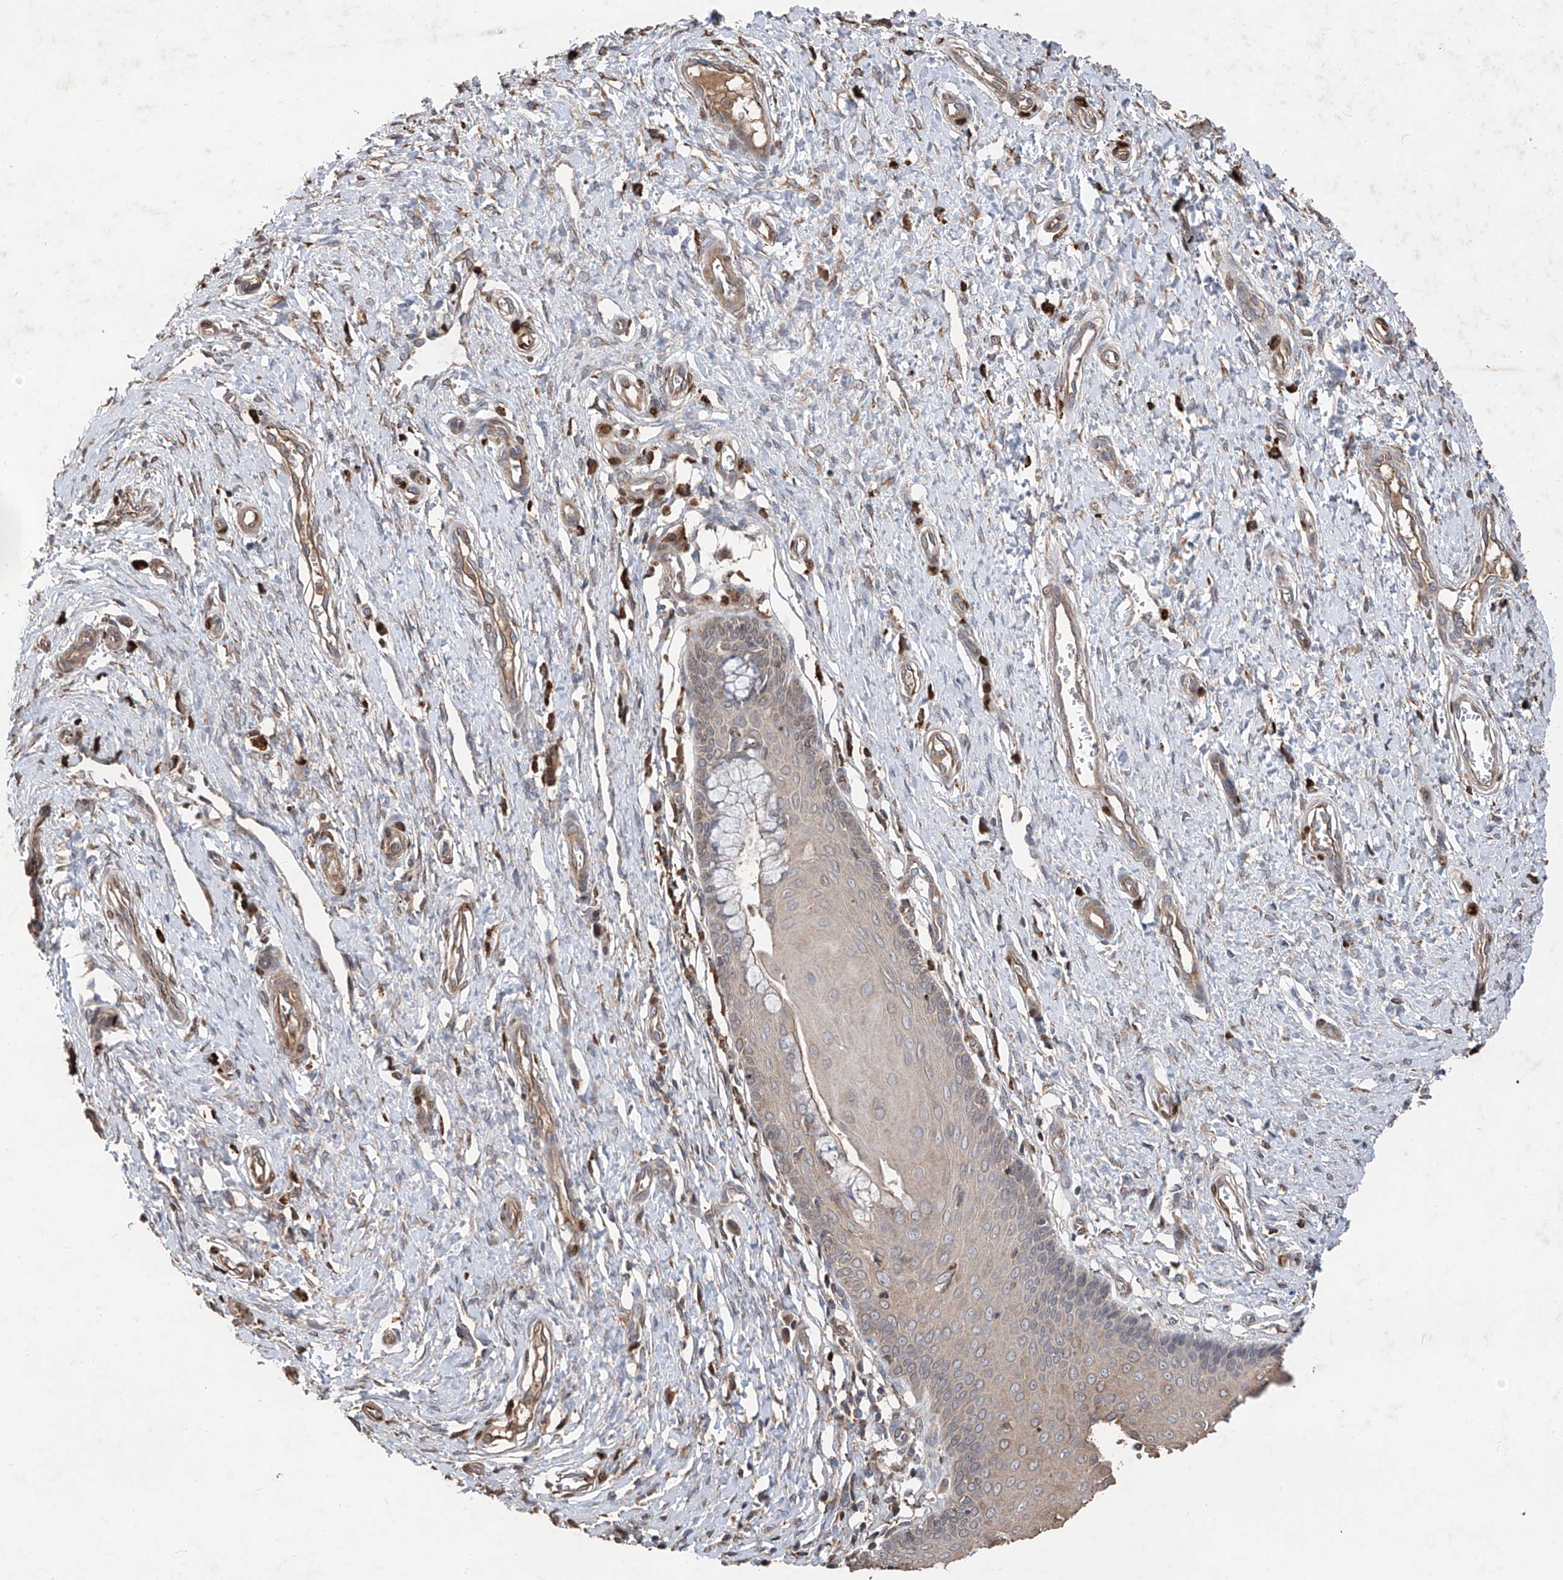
{"staining": {"intensity": "weak", "quantity": "<25%", "location": "cytoplasmic/membranous"}, "tissue": "cervix", "cell_type": "Glandular cells", "image_type": "normal", "snomed": [{"axis": "morphology", "description": "Normal tissue, NOS"}, {"axis": "topography", "description": "Cervix"}], "caption": "Immunohistochemistry (IHC) photomicrograph of unremarkable cervix stained for a protein (brown), which demonstrates no positivity in glandular cells.", "gene": "EDN1", "patient": {"sex": "female", "age": 55}}